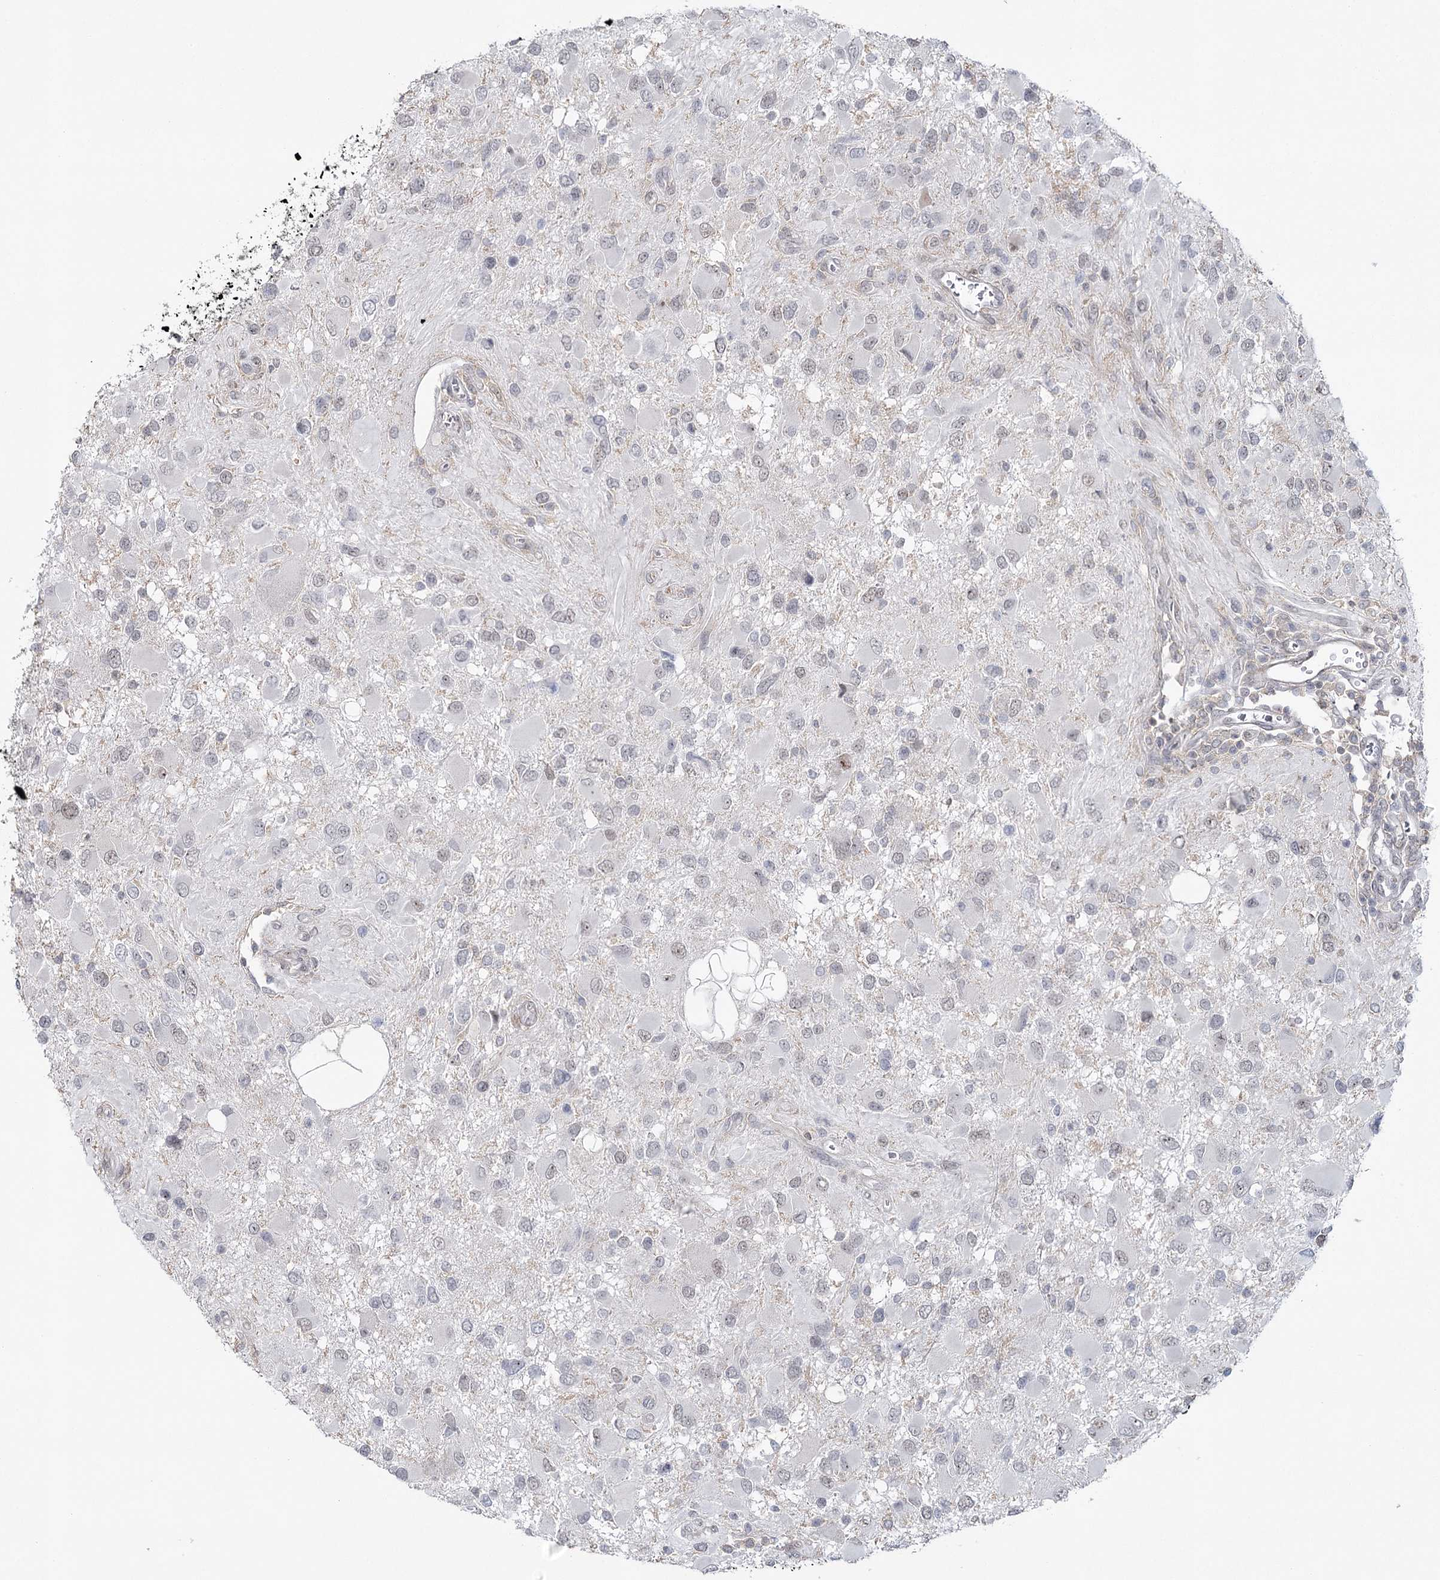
{"staining": {"intensity": "negative", "quantity": "none", "location": "none"}, "tissue": "glioma", "cell_type": "Tumor cells", "image_type": "cancer", "snomed": [{"axis": "morphology", "description": "Glioma, malignant, High grade"}, {"axis": "topography", "description": "Brain"}], "caption": "Immunohistochemical staining of human high-grade glioma (malignant) exhibits no significant positivity in tumor cells.", "gene": "ZC3H8", "patient": {"sex": "male", "age": 53}}